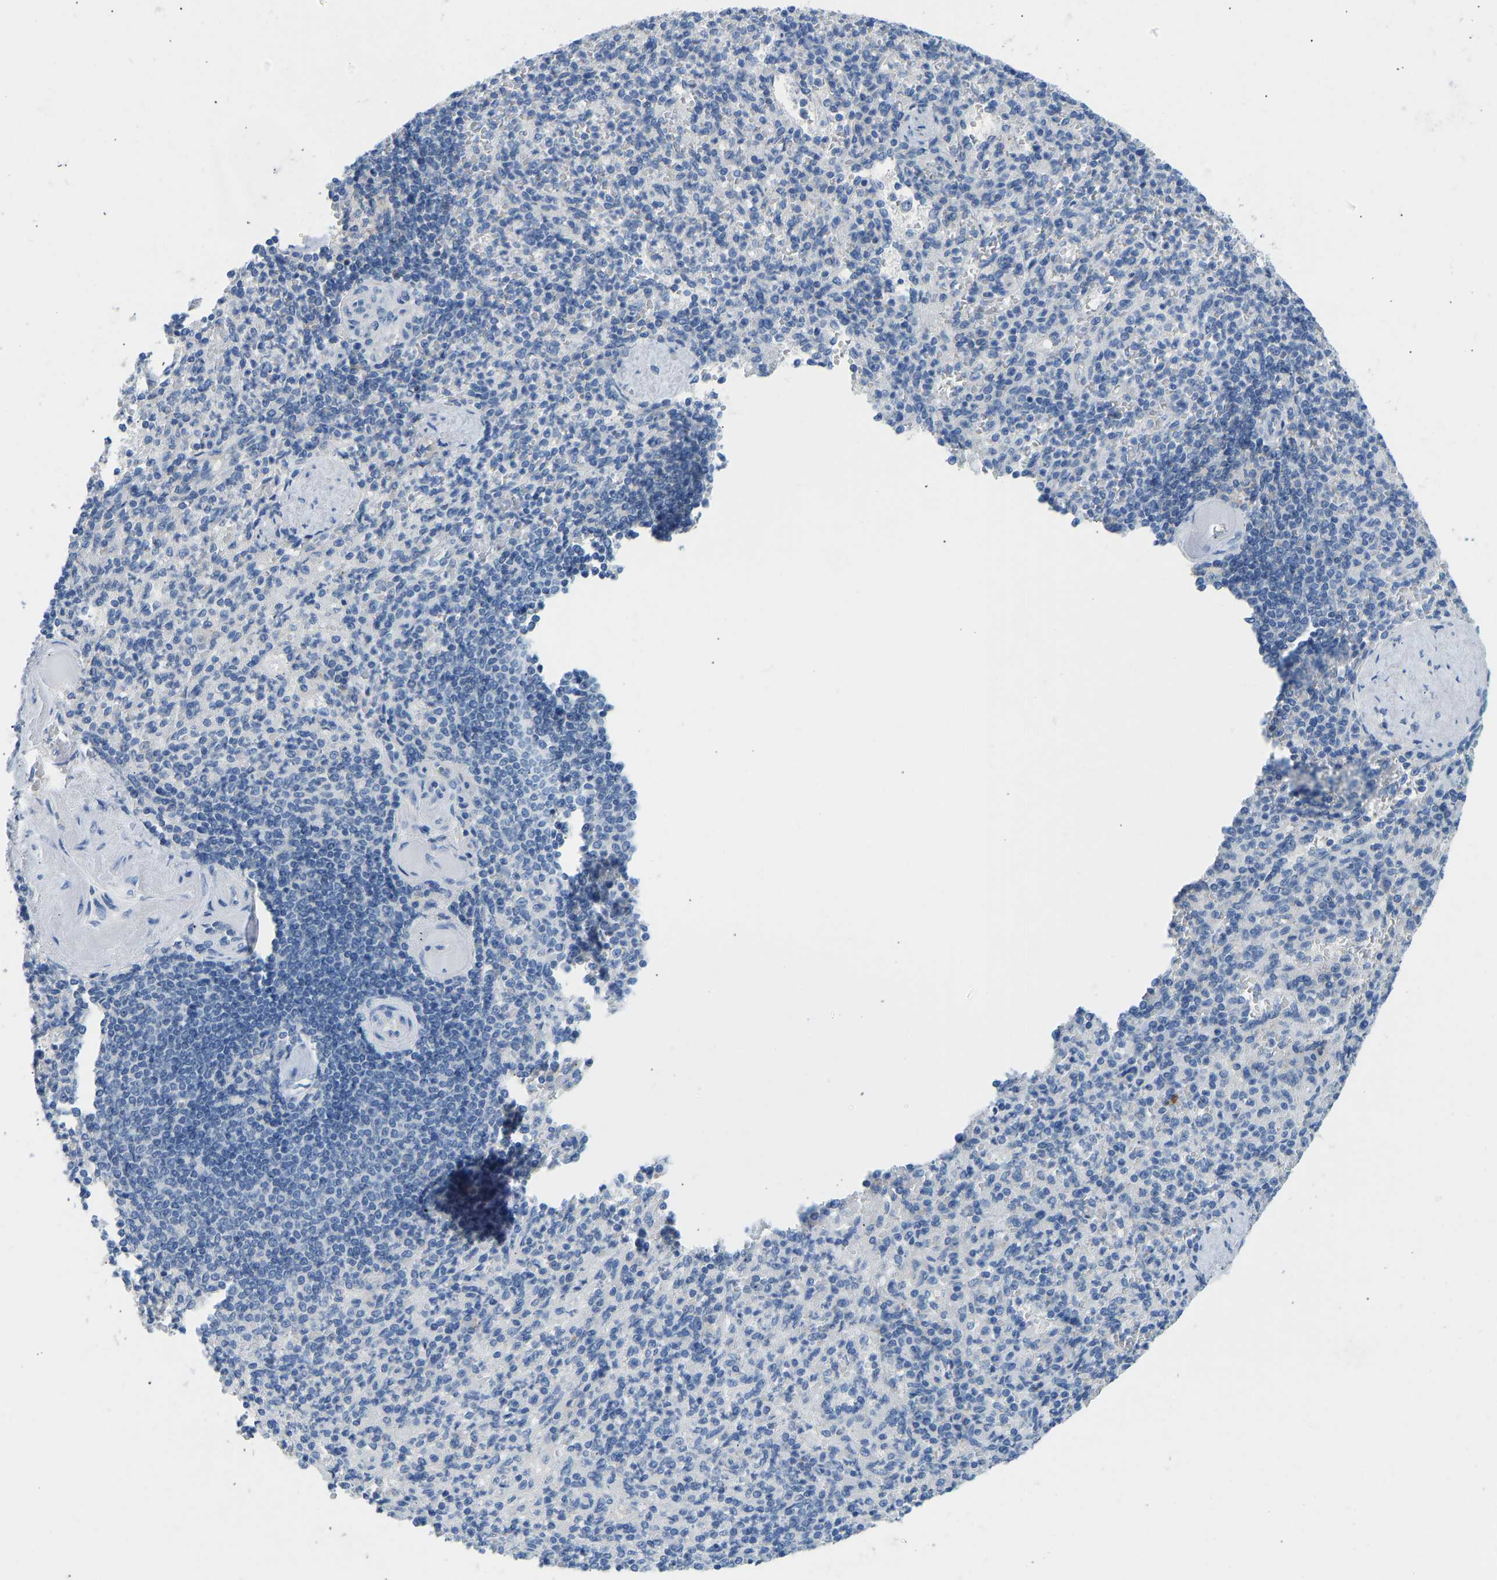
{"staining": {"intensity": "negative", "quantity": "none", "location": "none"}, "tissue": "spleen", "cell_type": "Cells in red pulp", "image_type": "normal", "snomed": [{"axis": "morphology", "description": "Normal tissue, NOS"}, {"axis": "topography", "description": "Spleen"}], "caption": "Immunohistochemistry of normal human spleen shows no staining in cells in red pulp.", "gene": "ATP1A1", "patient": {"sex": "female", "age": 74}}